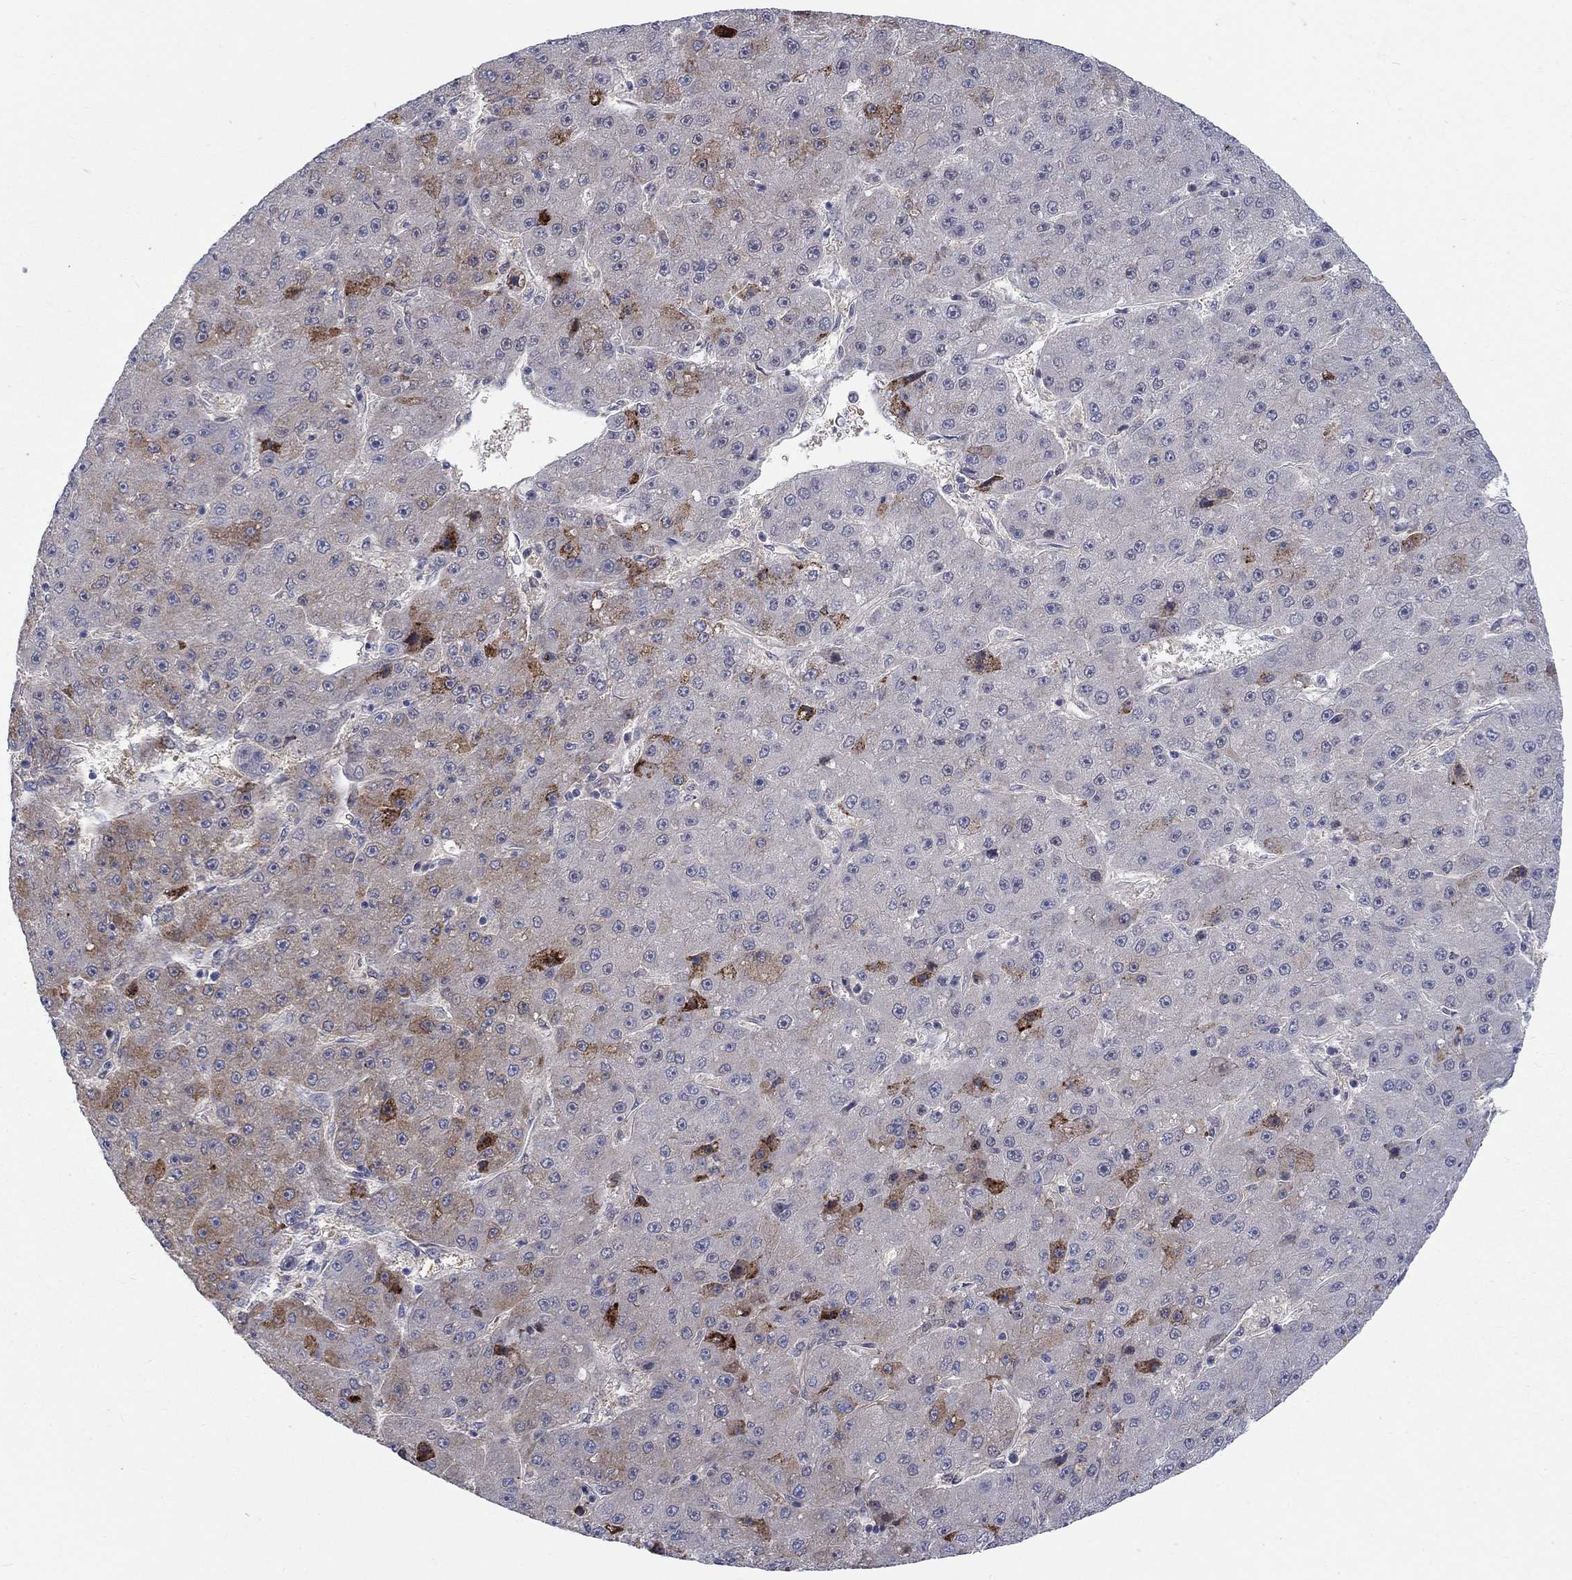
{"staining": {"intensity": "strong", "quantity": "<25%", "location": "cytoplasmic/membranous"}, "tissue": "liver cancer", "cell_type": "Tumor cells", "image_type": "cancer", "snomed": [{"axis": "morphology", "description": "Carcinoma, Hepatocellular, NOS"}, {"axis": "topography", "description": "Liver"}], "caption": "Liver hepatocellular carcinoma stained with a protein marker exhibits strong staining in tumor cells.", "gene": "EGFLAM", "patient": {"sex": "male", "age": 67}}